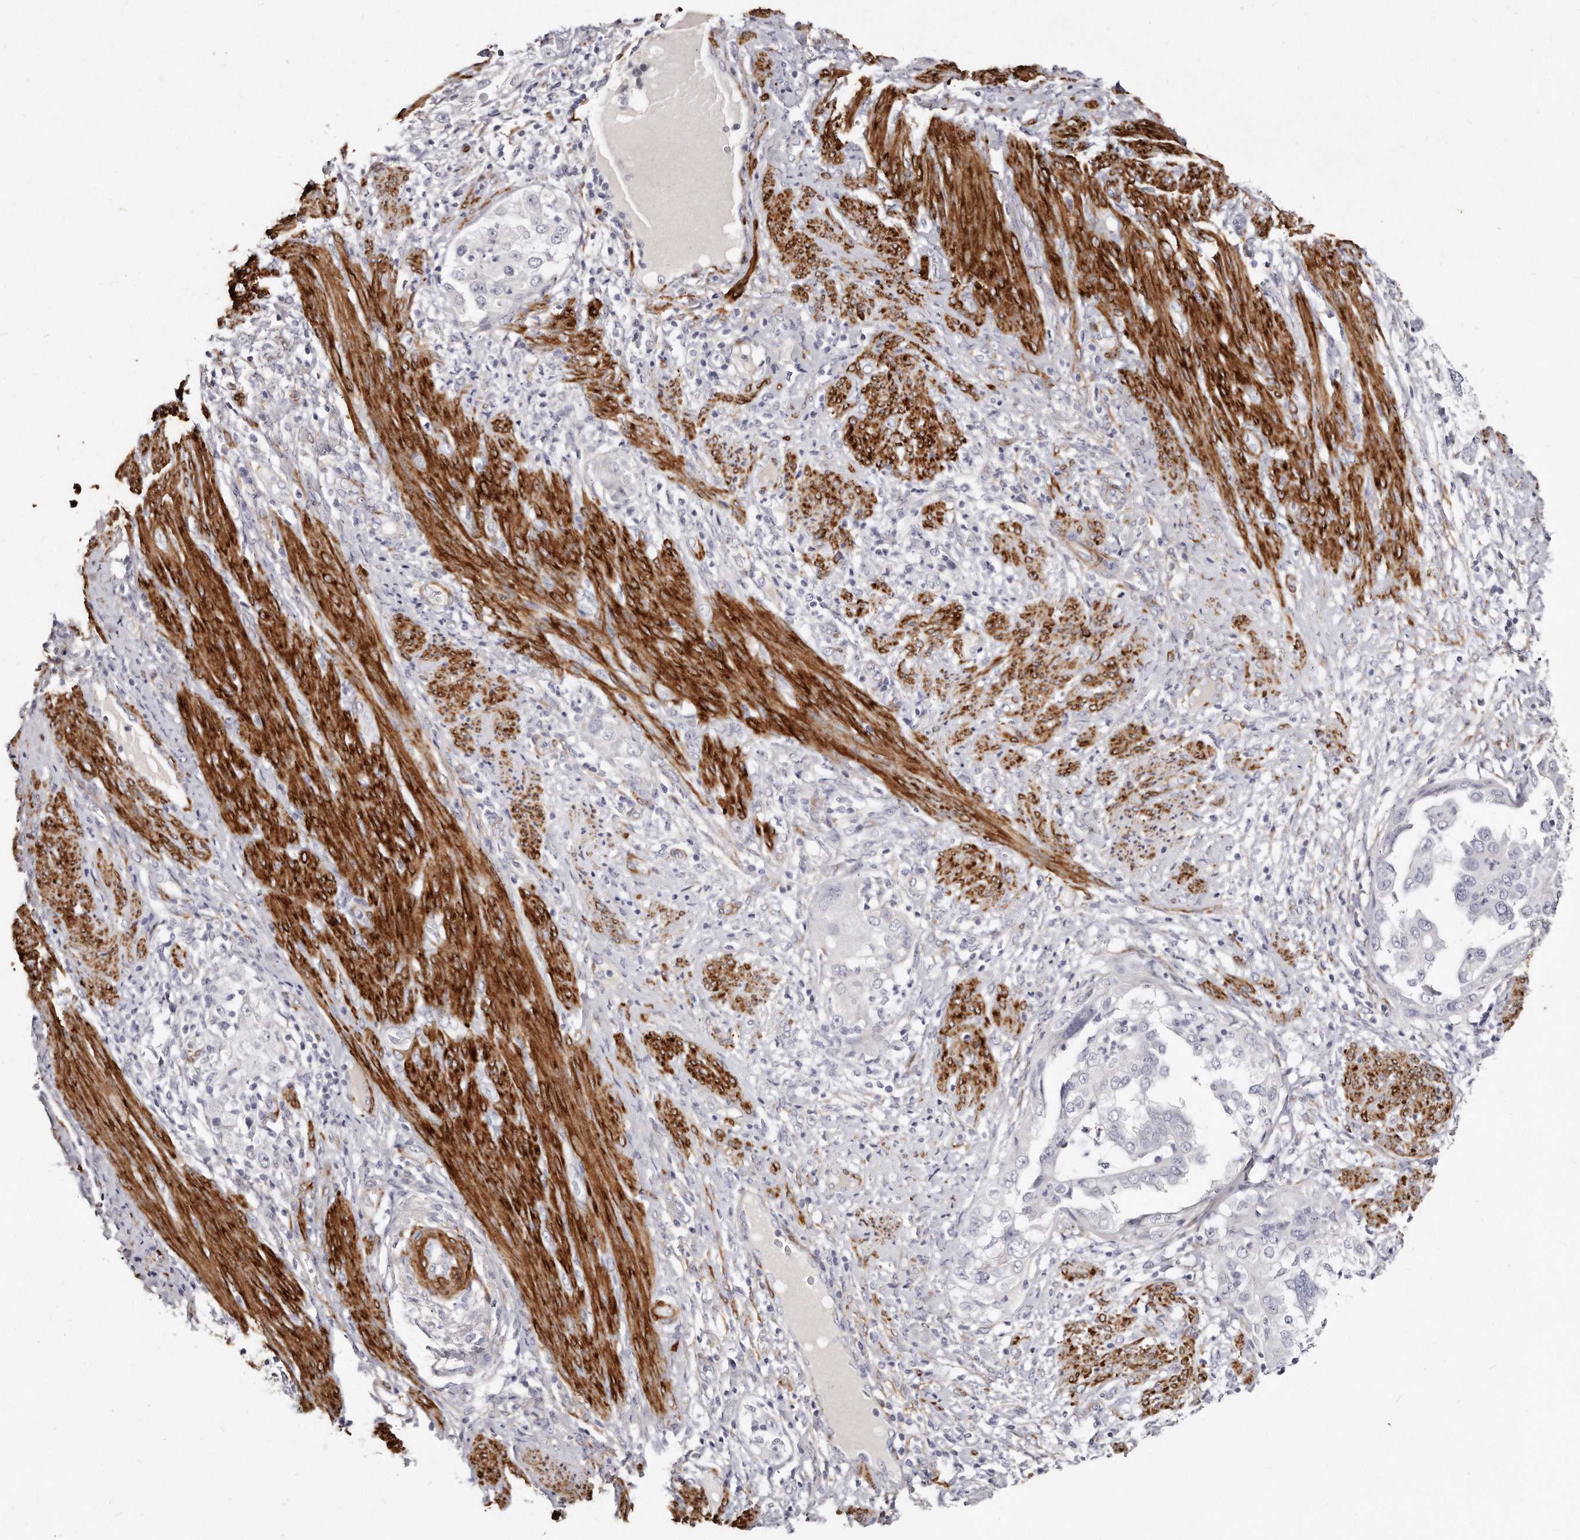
{"staining": {"intensity": "negative", "quantity": "none", "location": "none"}, "tissue": "endometrial cancer", "cell_type": "Tumor cells", "image_type": "cancer", "snomed": [{"axis": "morphology", "description": "Adenocarcinoma, NOS"}, {"axis": "topography", "description": "Endometrium"}], "caption": "DAB immunohistochemical staining of human adenocarcinoma (endometrial) exhibits no significant positivity in tumor cells.", "gene": "LMOD1", "patient": {"sex": "female", "age": 85}}